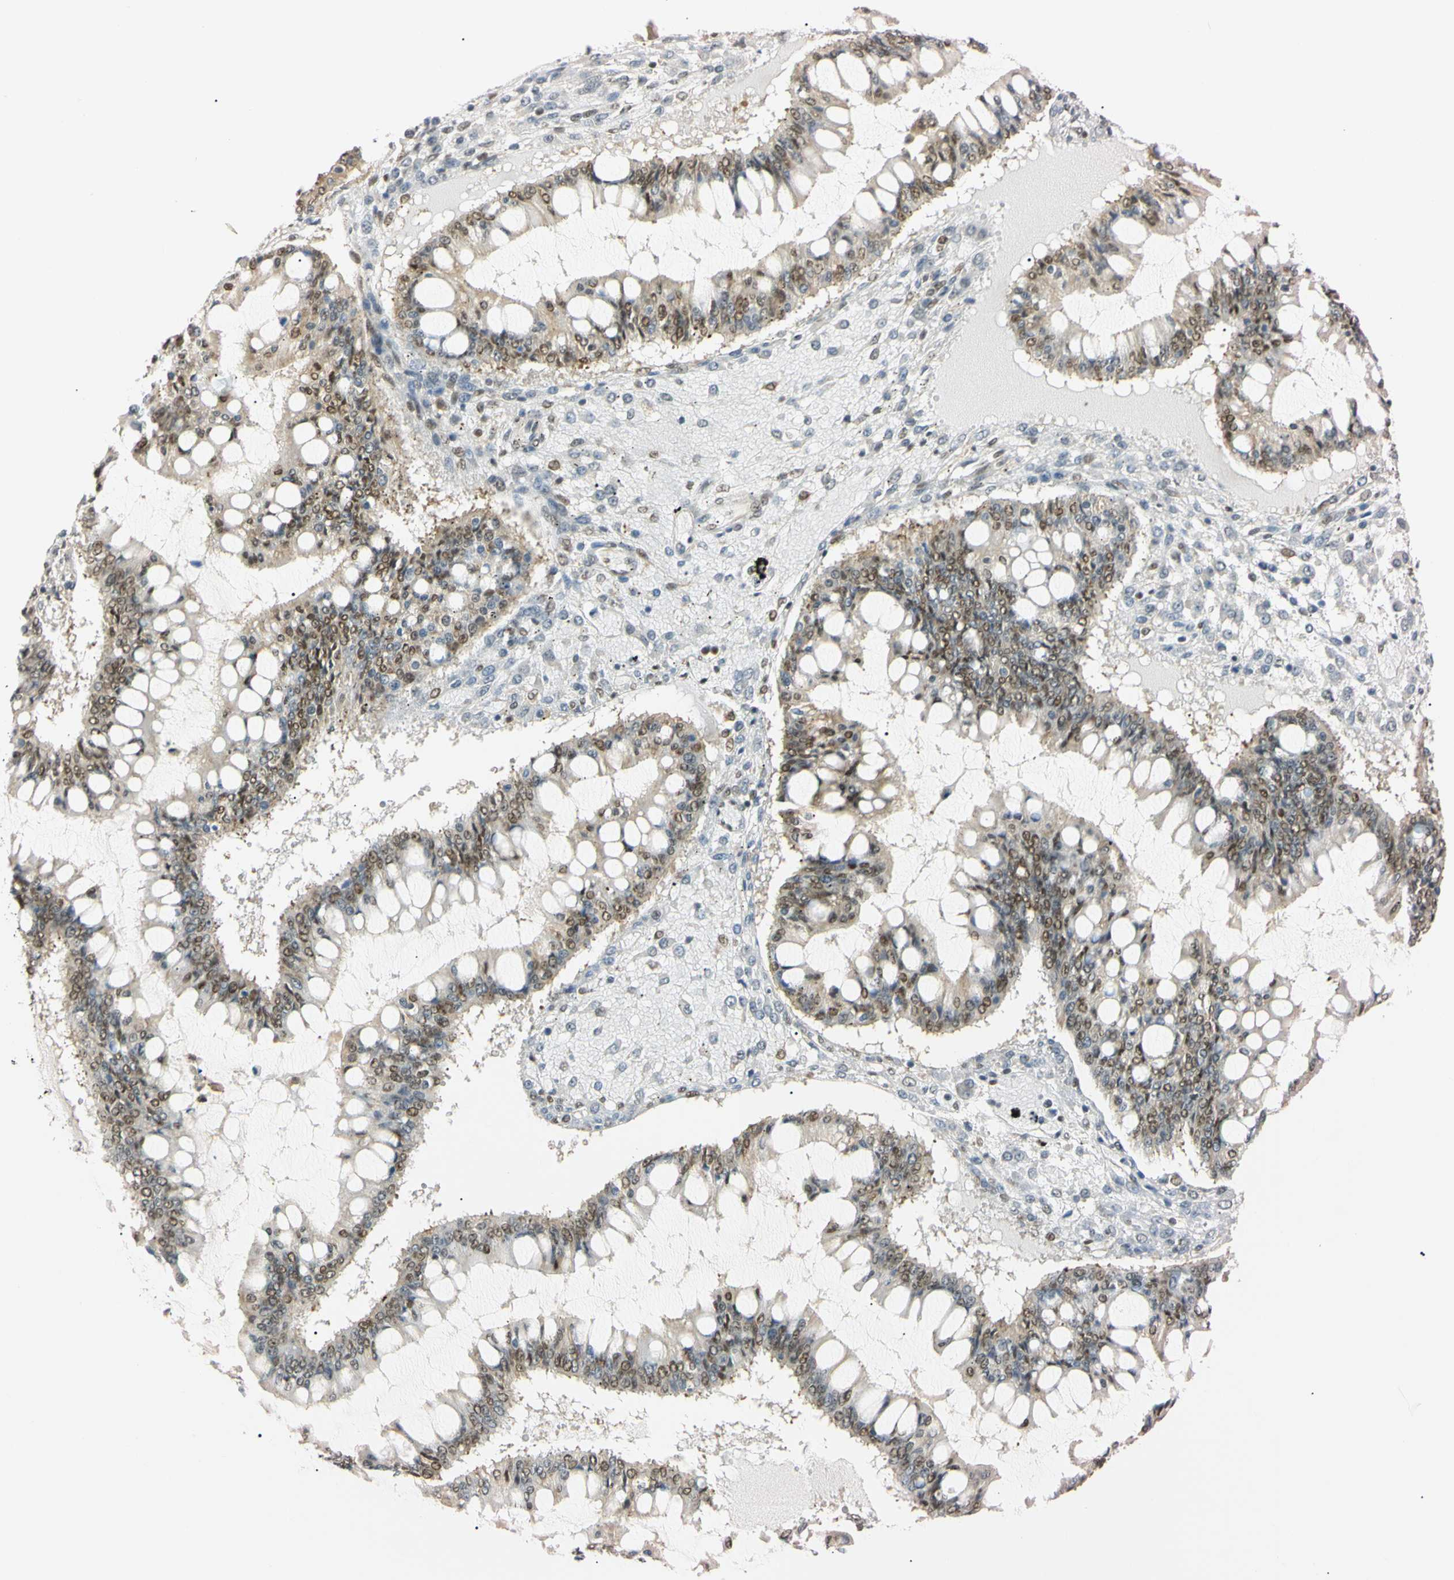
{"staining": {"intensity": "moderate", "quantity": "25%-75%", "location": "cytoplasmic/membranous,nuclear"}, "tissue": "ovarian cancer", "cell_type": "Tumor cells", "image_type": "cancer", "snomed": [{"axis": "morphology", "description": "Cystadenocarcinoma, mucinous, NOS"}, {"axis": "topography", "description": "Ovary"}], "caption": "Ovarian cancer stained with immunohistochemistry (IHC) displays moderate cytoplasmic/membranous and nuclear expression in about 25%-75% of tumor cells.", "gene": "ZNF134", "patient": {"sex": "female", "age": 73}}